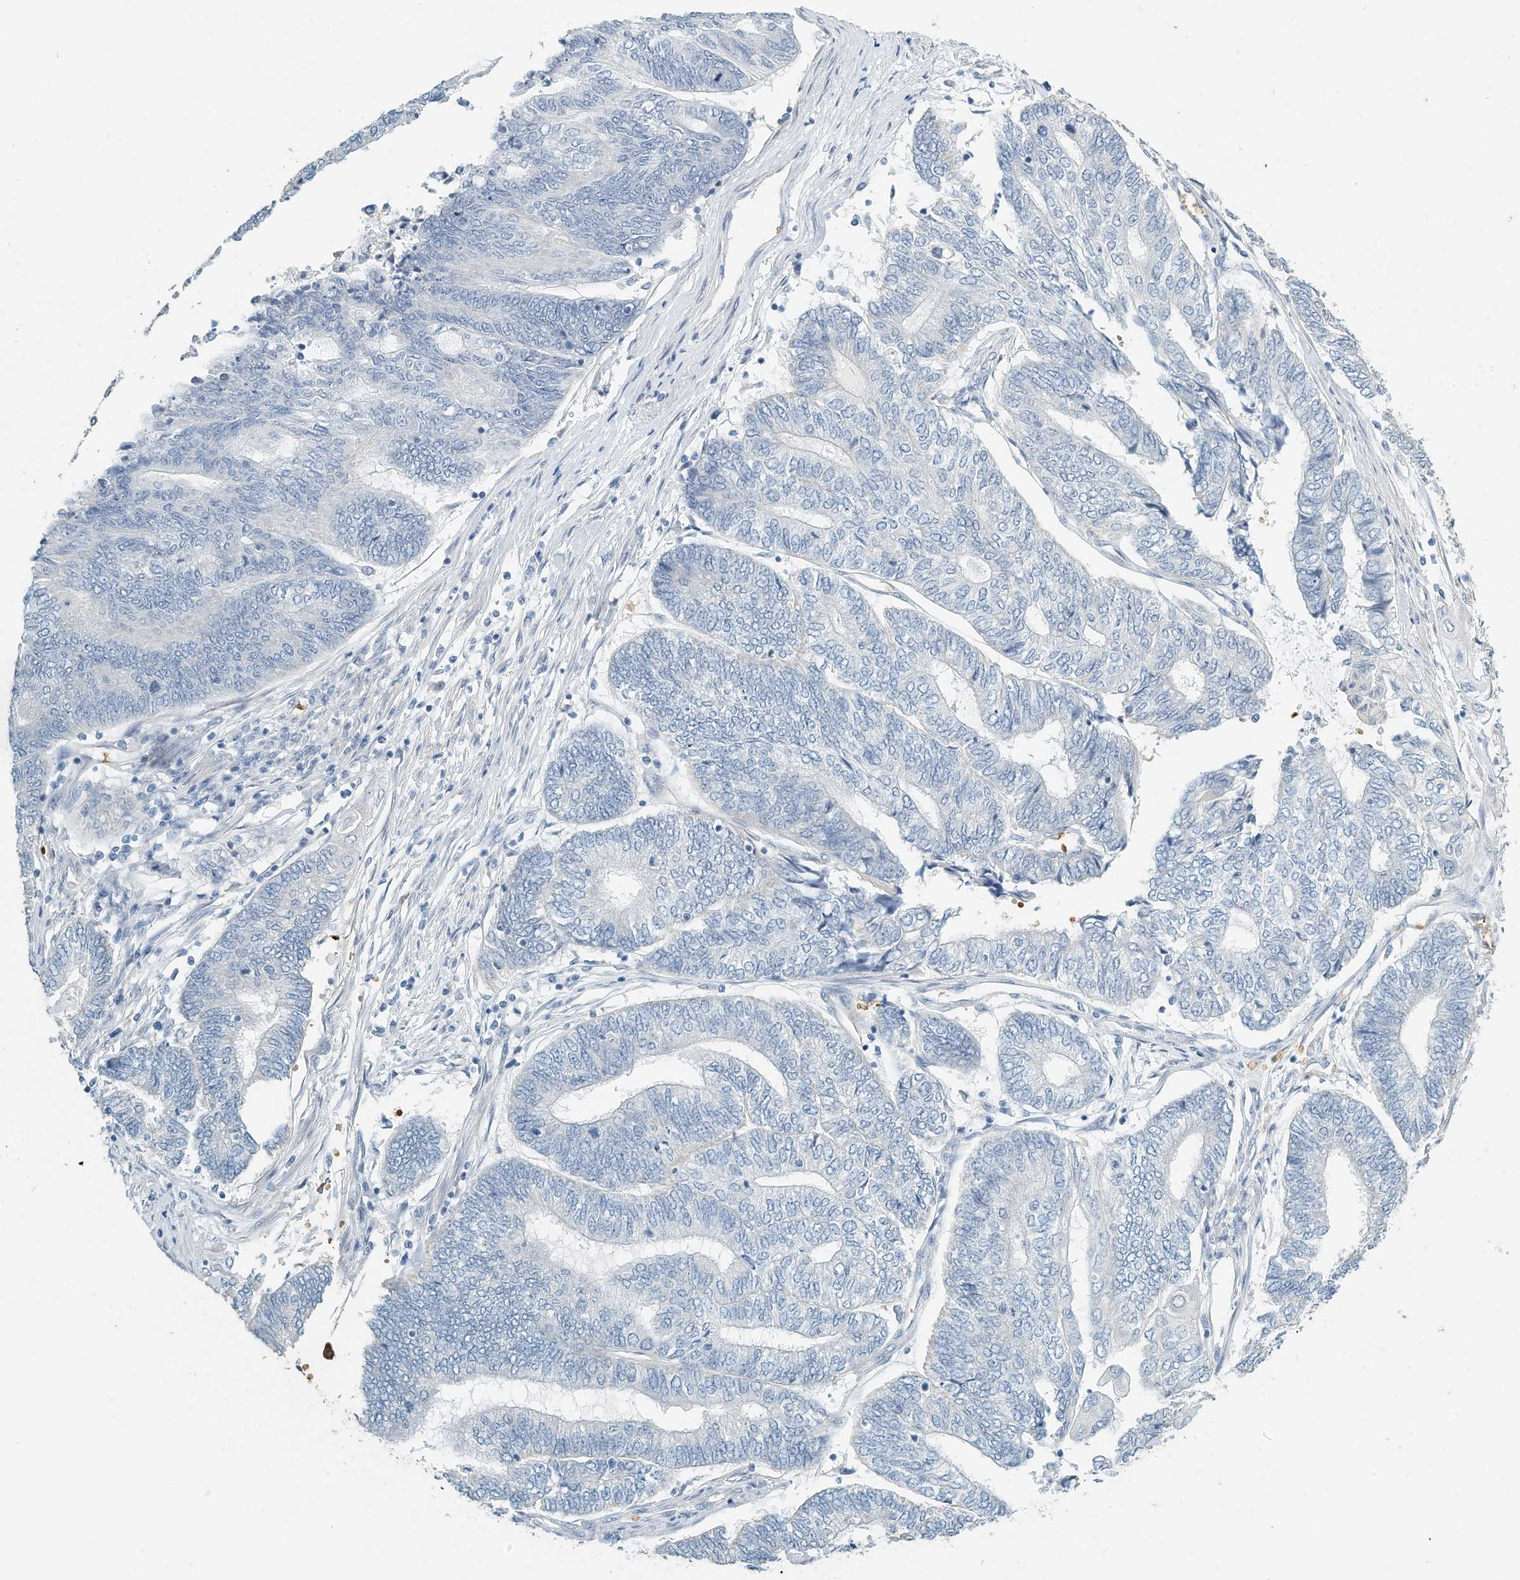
{"staining": {"intensity": "negative", "quantity": "none", "location": "none"}, "tissue": "endometrial cancer", "cell_type": "Tumor cells", "image_type": "cancer", "snomed": [{"axis": "morphology", "description": "Adenocarcinoma, NOS"}, {"axis": "topography", "description": "Uterus"}, {"axis": "topography", "description": "Endometrium"}], "caption": "High magnification brightfield microscopy of adenocarcinoma (endometrial) stained with DAB (3,3'-diaminobenzidine) (brown) and counterstained with hematoxylin (blue): tumor cells show no significant expression.", "gene": "RCAN3", "patient": {"sex": "female", "age": 70}}